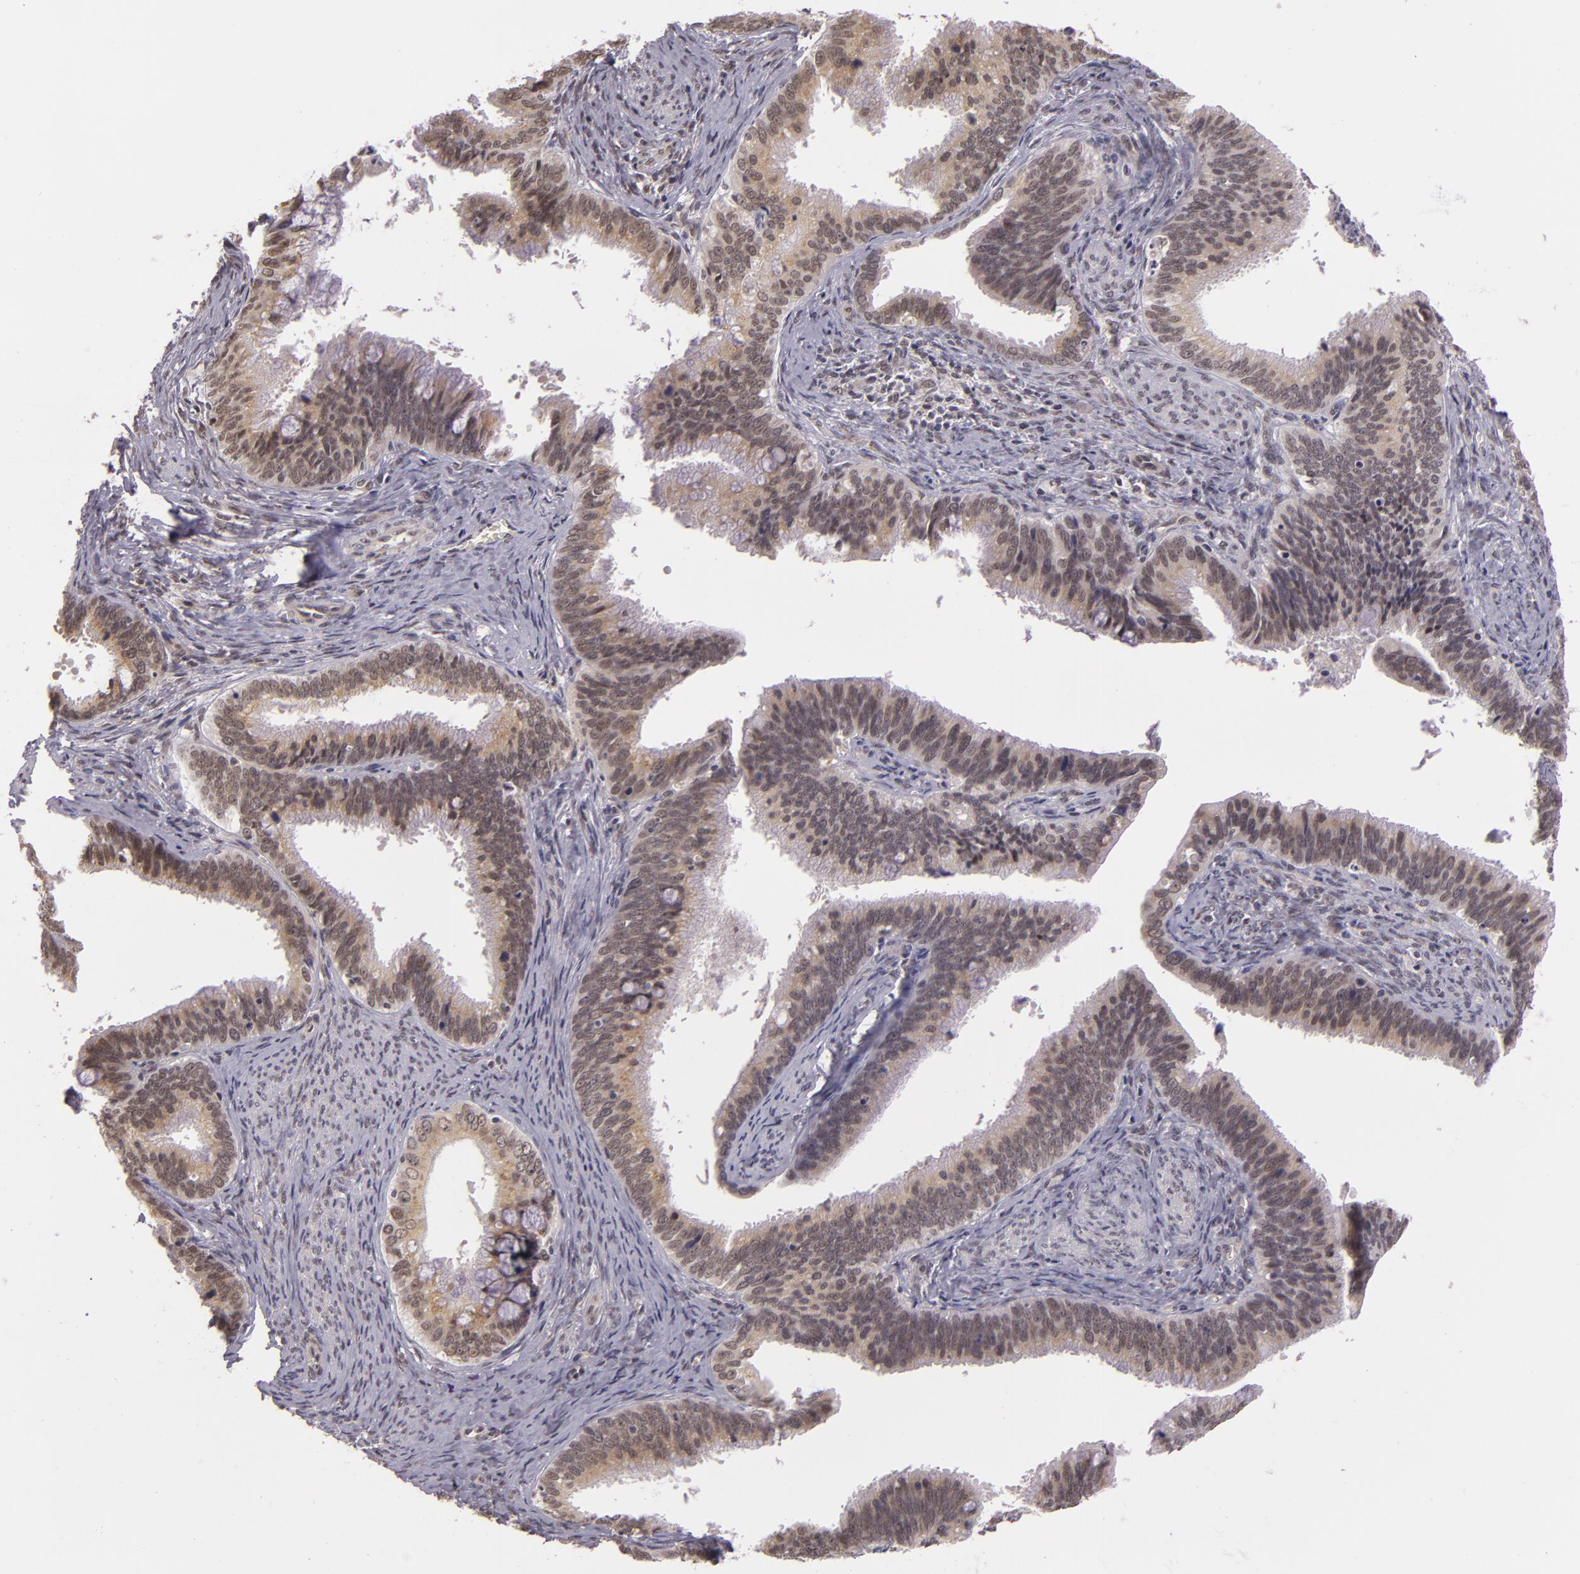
{"staining": {"intensity": "weak", "quantity": "25%-75%", "location": "cytoplasmic/membranous,nuclear"}, "tissue": "cervical cancer", "cell_type": "Tumor cells", "image_type": "cancer", "snomed": [{"axis": "morphology", "description": "Adenocarcinoma, NOS"}, {"axis": "topography", "description": "Cervix"}], "caption": "Immunohistochemical staining of cervical cancer (adenocarcinoma) displays low levels of weak cytoplasmic/membranous and nuclear protein staining in about 25%-75% of tumor cells.", "gene": "ALX1", "patient": {"sex": "female", "age": 47}}